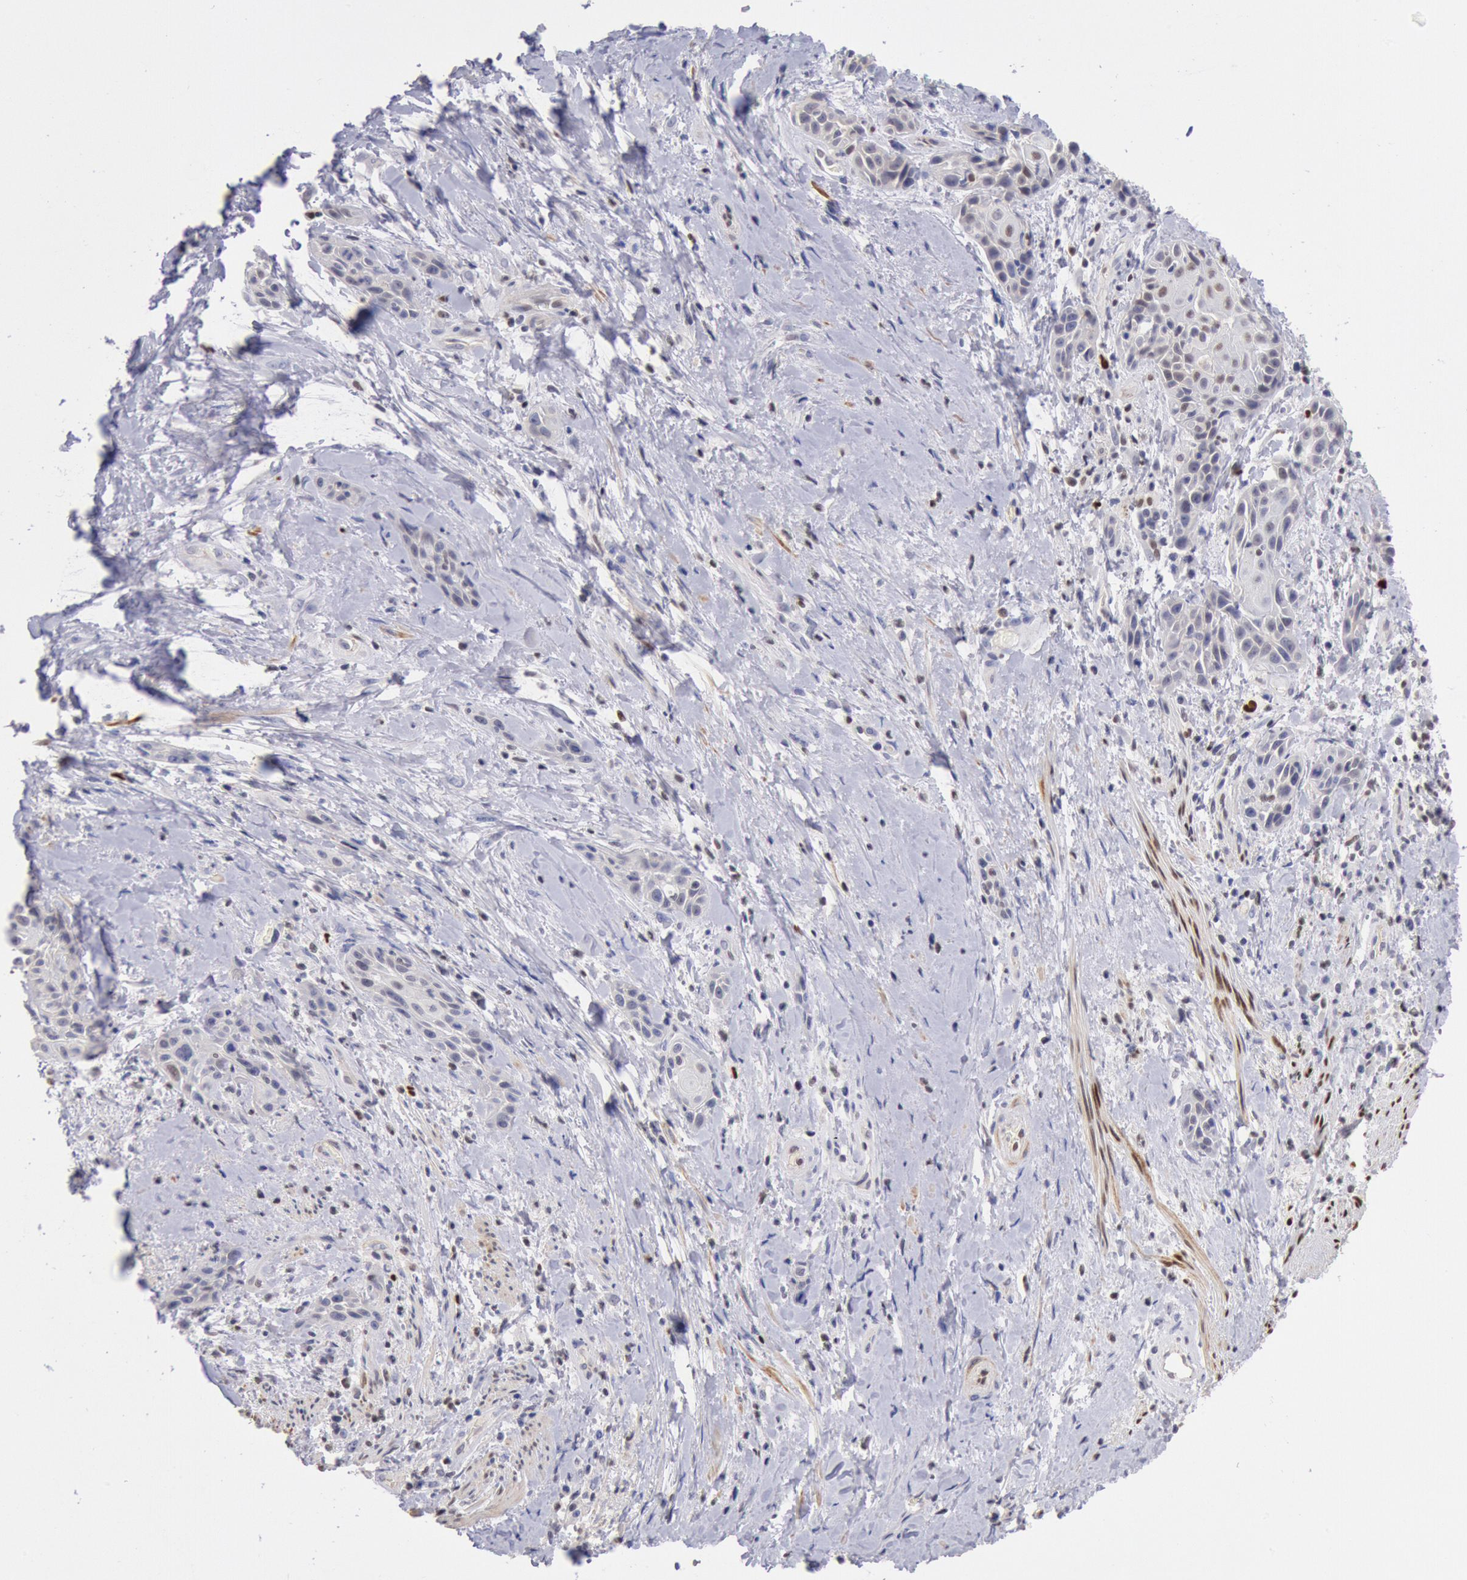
{"staining": {"intensity": "weak", "quantity": "<25%", "location": "nuclear"}, "tissue": "skin cancer", "cell_type": "Tumor cells", "image_type": "cancer", "snomed": [{"axis": "morphology", "description": "Squamous cell carcinoma, NOS"}, {"axis": "topography", "description": "Skin"}, {"axis": "topography", "description": "Anal"}], "caption": "A micrograph of human skin squamous cell carcinoma is negative for staining in tumor cells. (DAB IHC with hematoxylin counter stain).", "gene": "RPS6KA5", "patient": {"sex": "male", "age": 64}}